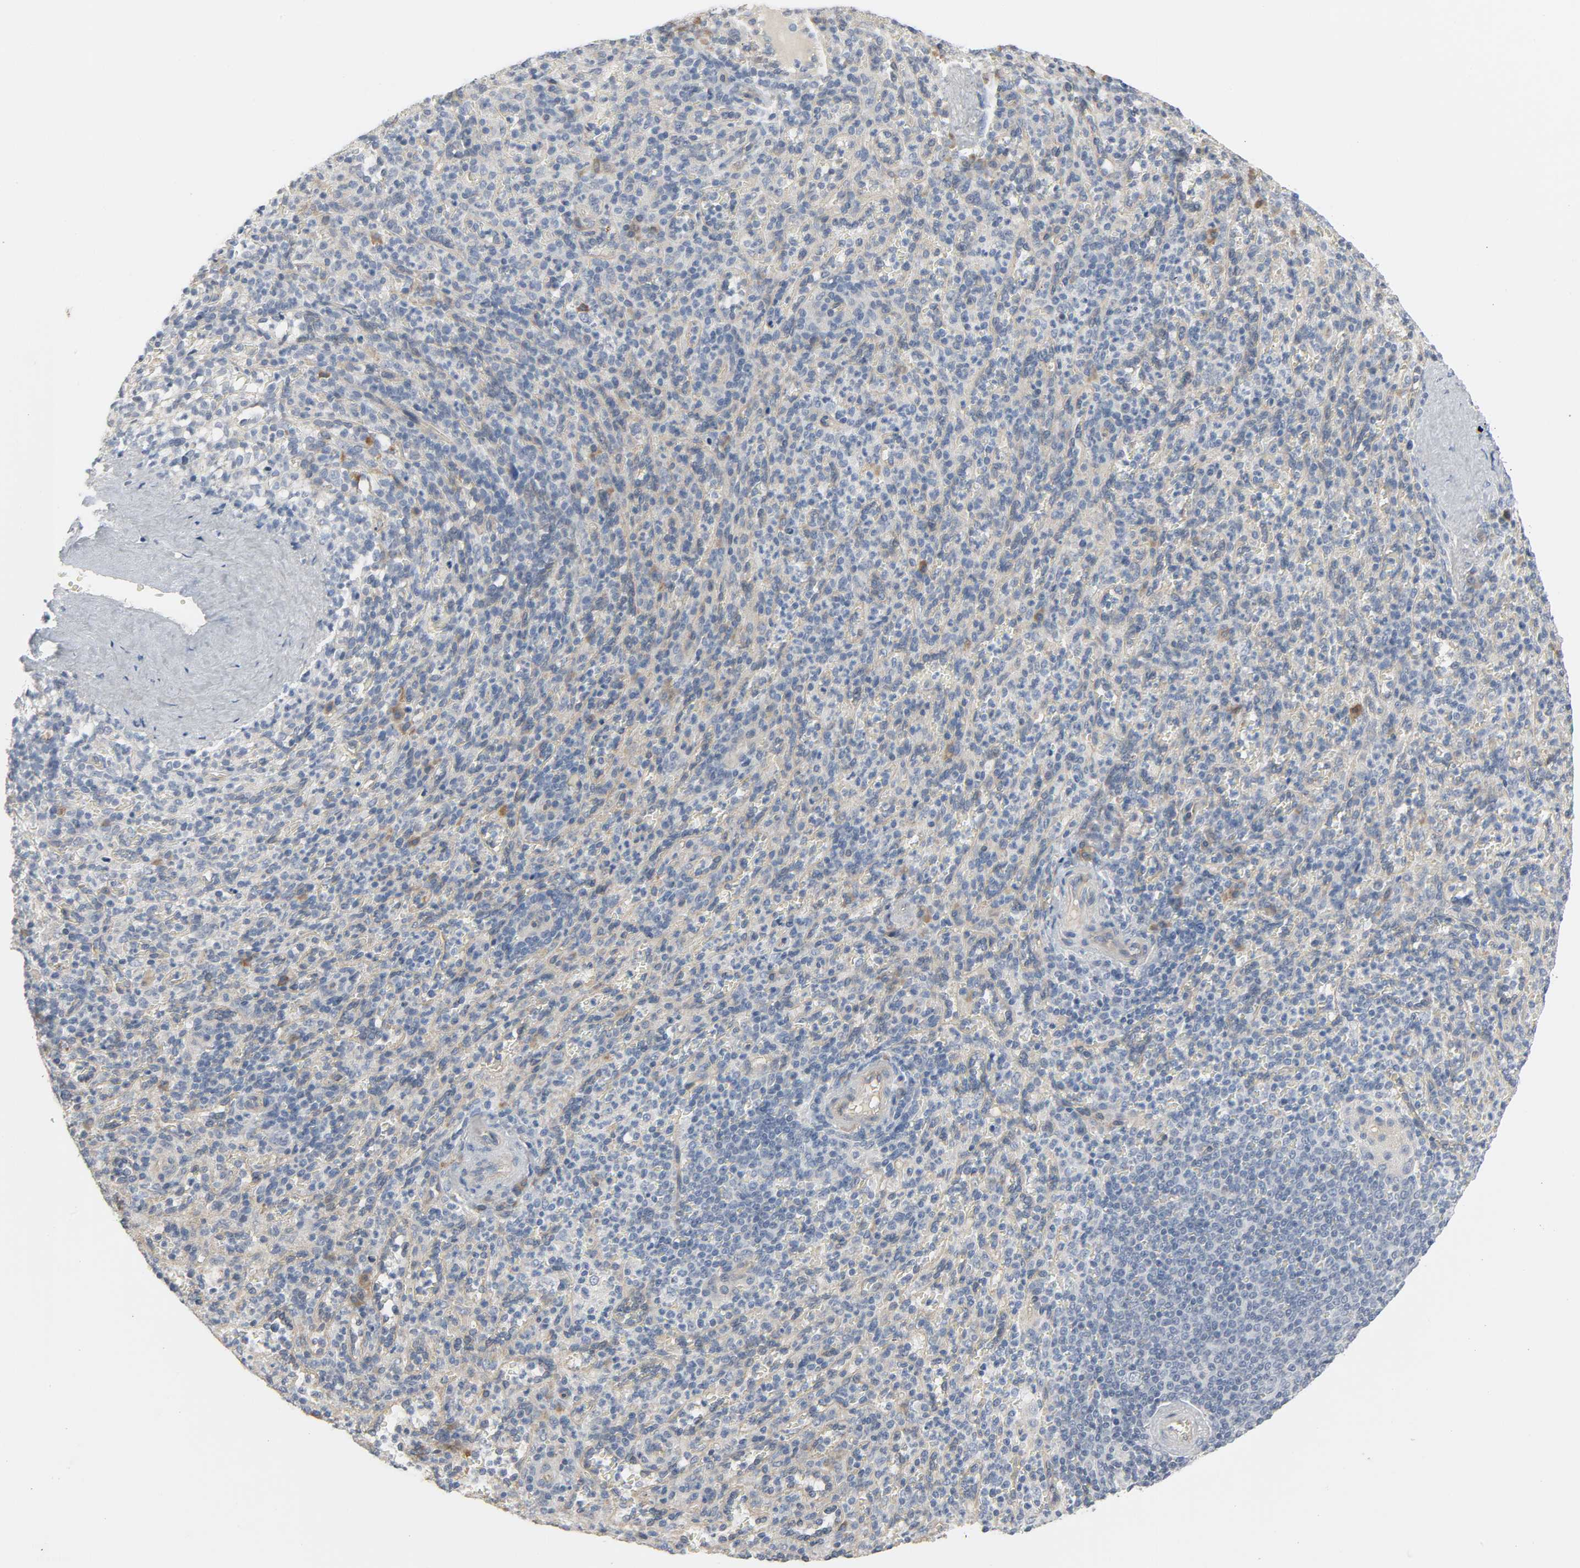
{"staining": {"intensity": "weak", "quantity": "<25%", "location": "cytoplasmic/membranous"}, "tissue": "spleen", "cell_type": "Cells in red pulp", "image_type": "normal", "snomed": [{"axis": "morphology", "description": "Normal tissue, NOS"}, {"axis": "topography", "description": "Spleen"}], "caption": "This is an immunohistochemistry (IHC) photomicrograph of unremarkable human spleen. There is no staining in cells in red pulp.", "gene": "LIMCH1", "patient": {"sex": "male", "age": 36}}